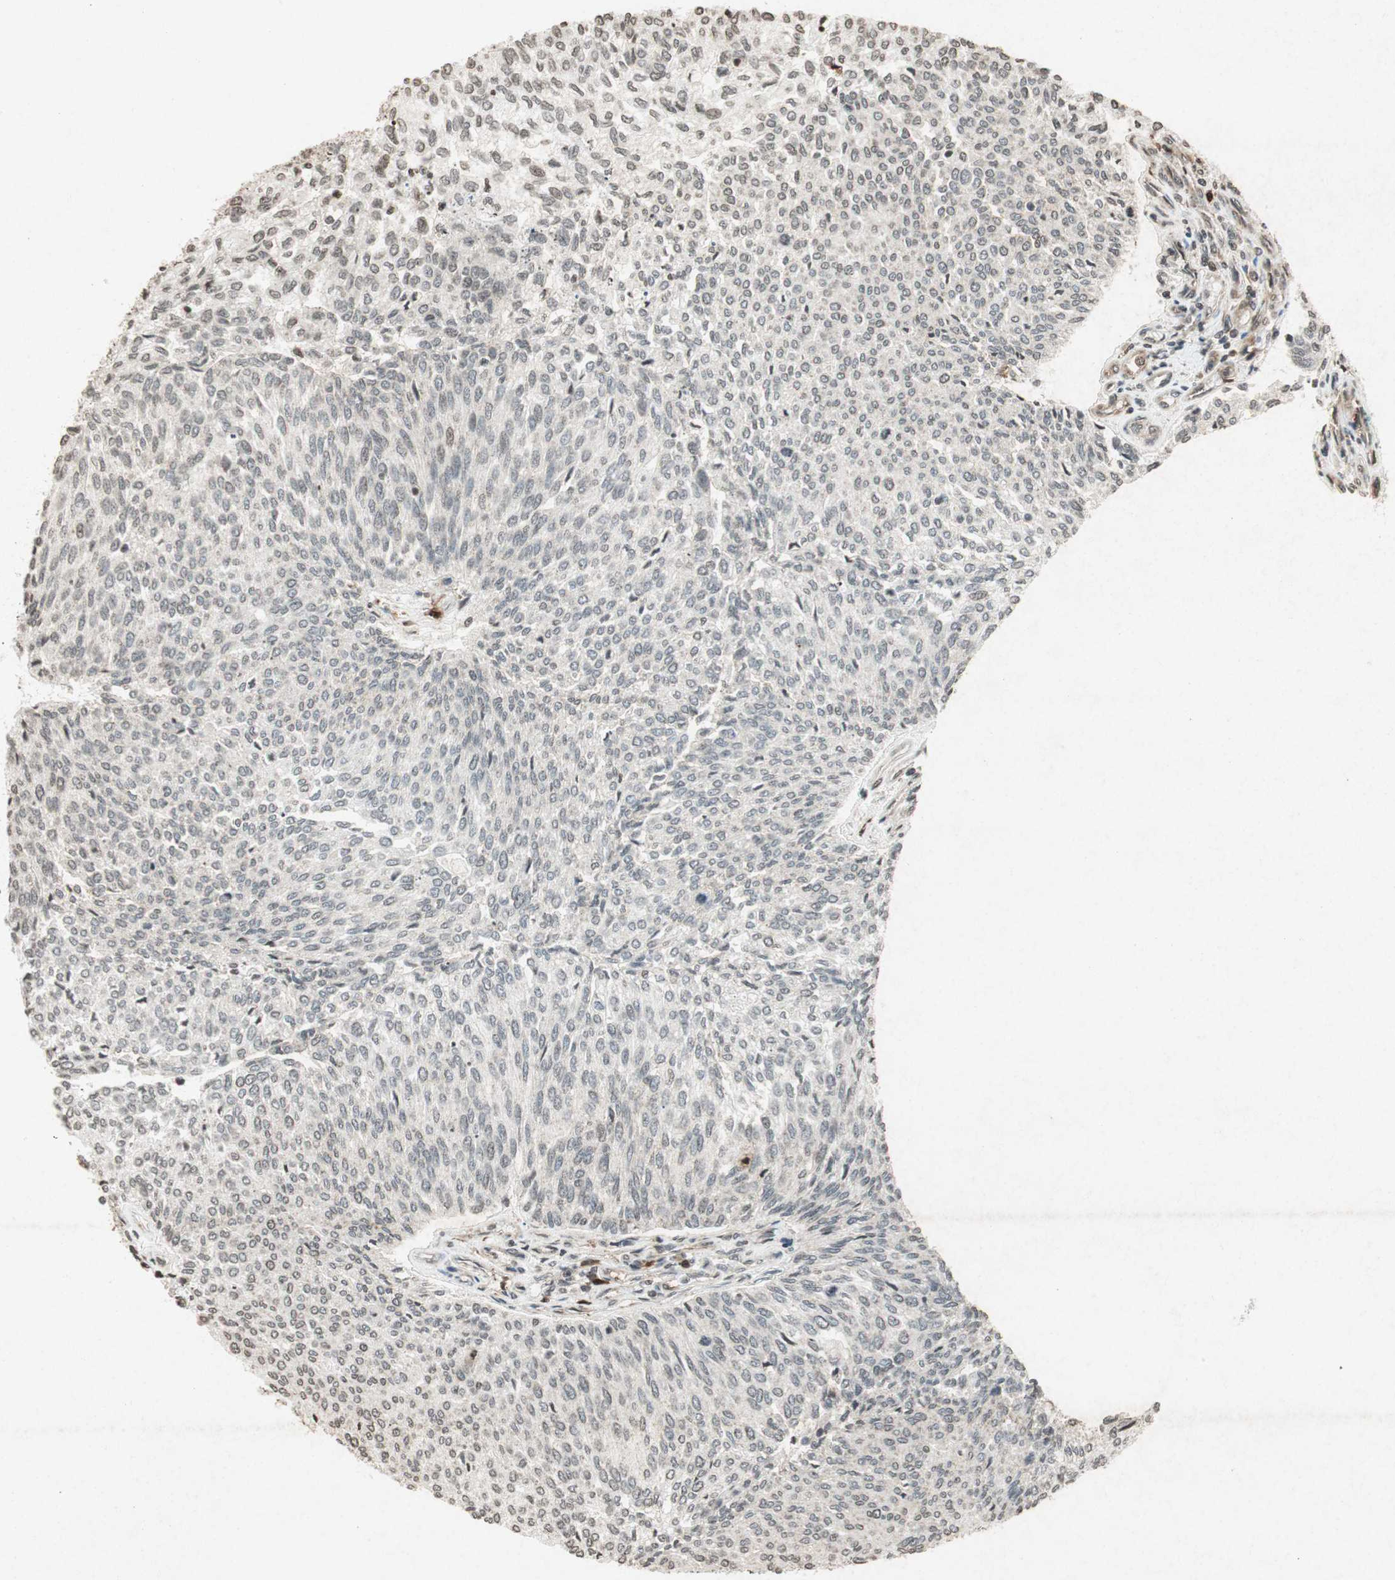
{"staining": {"intensity": "weak", "quantity": "25%-75%", "location": "nuclear"}, "tissue": "urothelial cancer", "cell_type": "Tumor cells", "image_type": "cancer", "snomed": [{"axis": "morphology", "description": "Urothelial carcinoma, Low grade"}, {"axis": "topography", "description": "Urinary bladder"}], "caption": "Low-grade urothelial carcinoma tissue reveals weak nuclear expression in about 25%-75% of tumor cells, visualized by immunohistochemistry.", "gene": "PRKG1", "patient": {"sex": "female", "age": 79}}